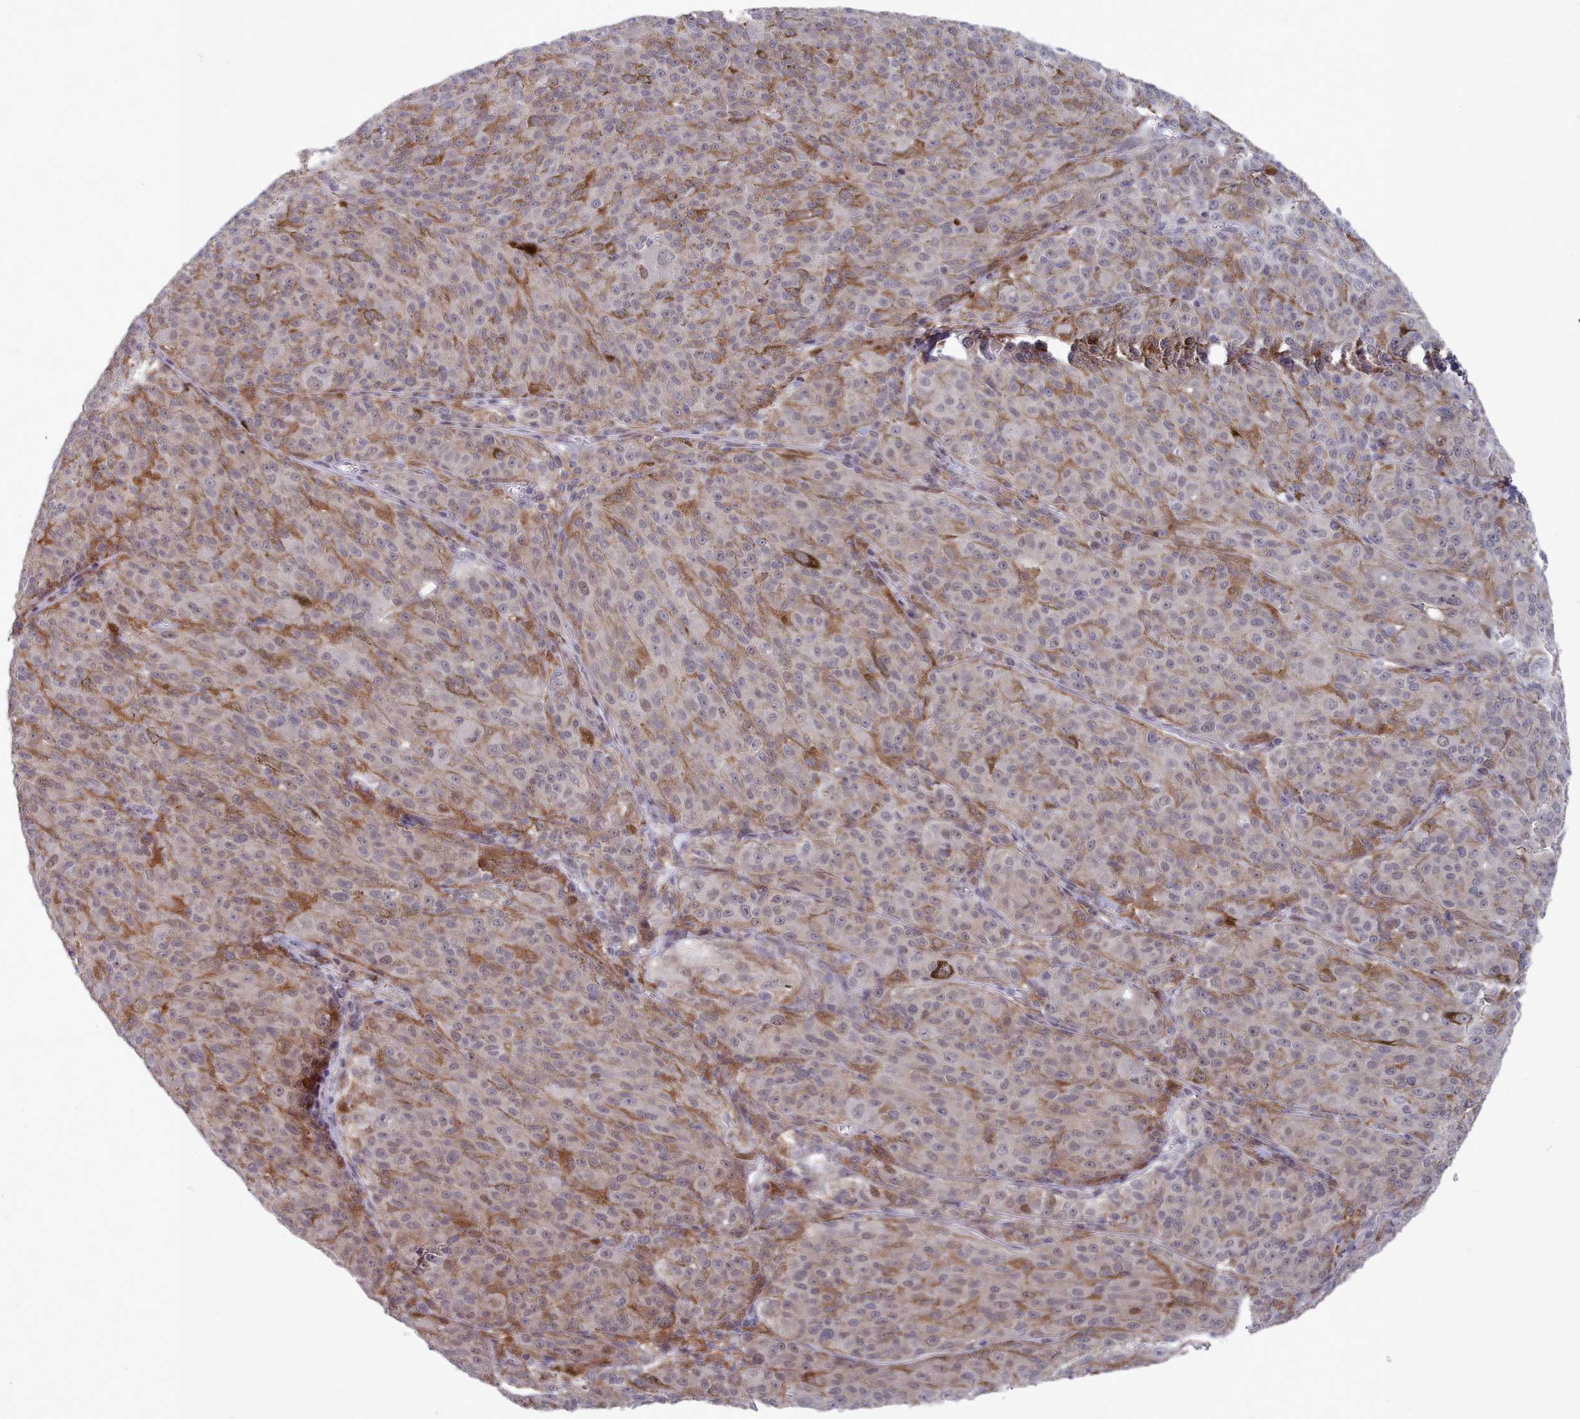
{"staining": {"intensity": "weak", "quantity": "<25%", "location": "nuclear"}, "tissue": "melanoma", "cell_type": "Tumor cells", "image_type": "cancer", "snomed": [{"axis": "morphology", "description": "Malignant melanoma, NOS"}, {"axis": "topography", "description": "Skin"}], "caption": "A high-resolution image shows immunohistochemistry (IHC) staining of melanoma, which exhibits no significant positivity in tumor cells. (Stains: DAB immunohistochemistry with hematoxylin counter stain, Microscopy: brightfield microscopy at high magnification).", "gene": "GINS1", "patient": {"sex": "female", "age": 52}}